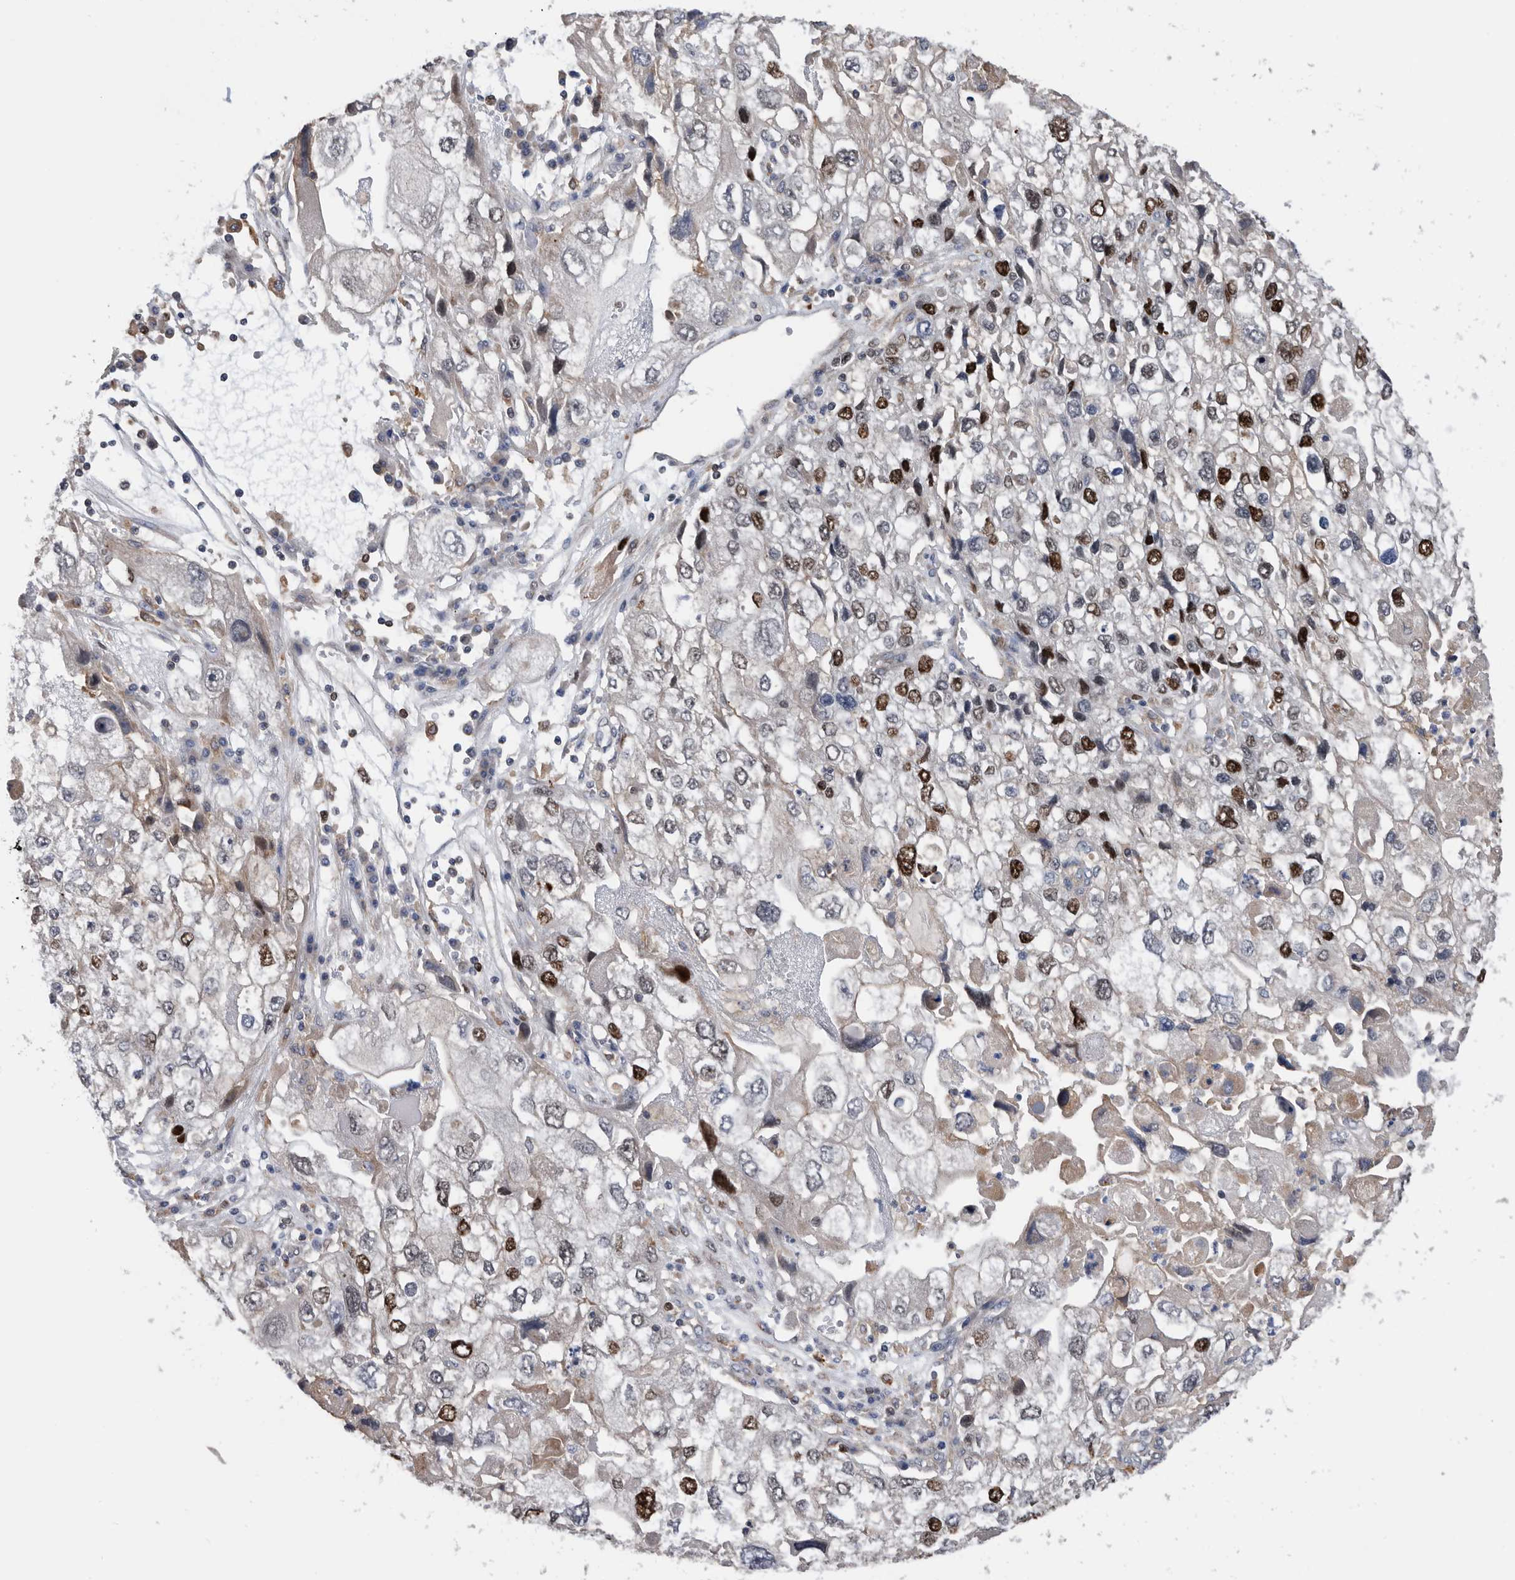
{"staining": {"intensity": "strong", "quantity": "25%-75%", "location": "nuclear"}, "tissue": "endometrial cancer", "cell_type": "Tumor cells", "image_type": "cancer", "snomed": [{"axis": "morphology", "description": "Adenocarcinoma, NOS"}, {"axis": "topography", "description": "Endometrium"}], "caption": "Brown immunohistochemical staining in human endometrial cancer (adenocarcinoma) demonstrates strong nuclear positivity in about 25%-75% of tumor cells. (IHC, brightfield microscopy, high magnification).", "gene": "ATAD2", "patient": {"sex": "female", "age": 49}}